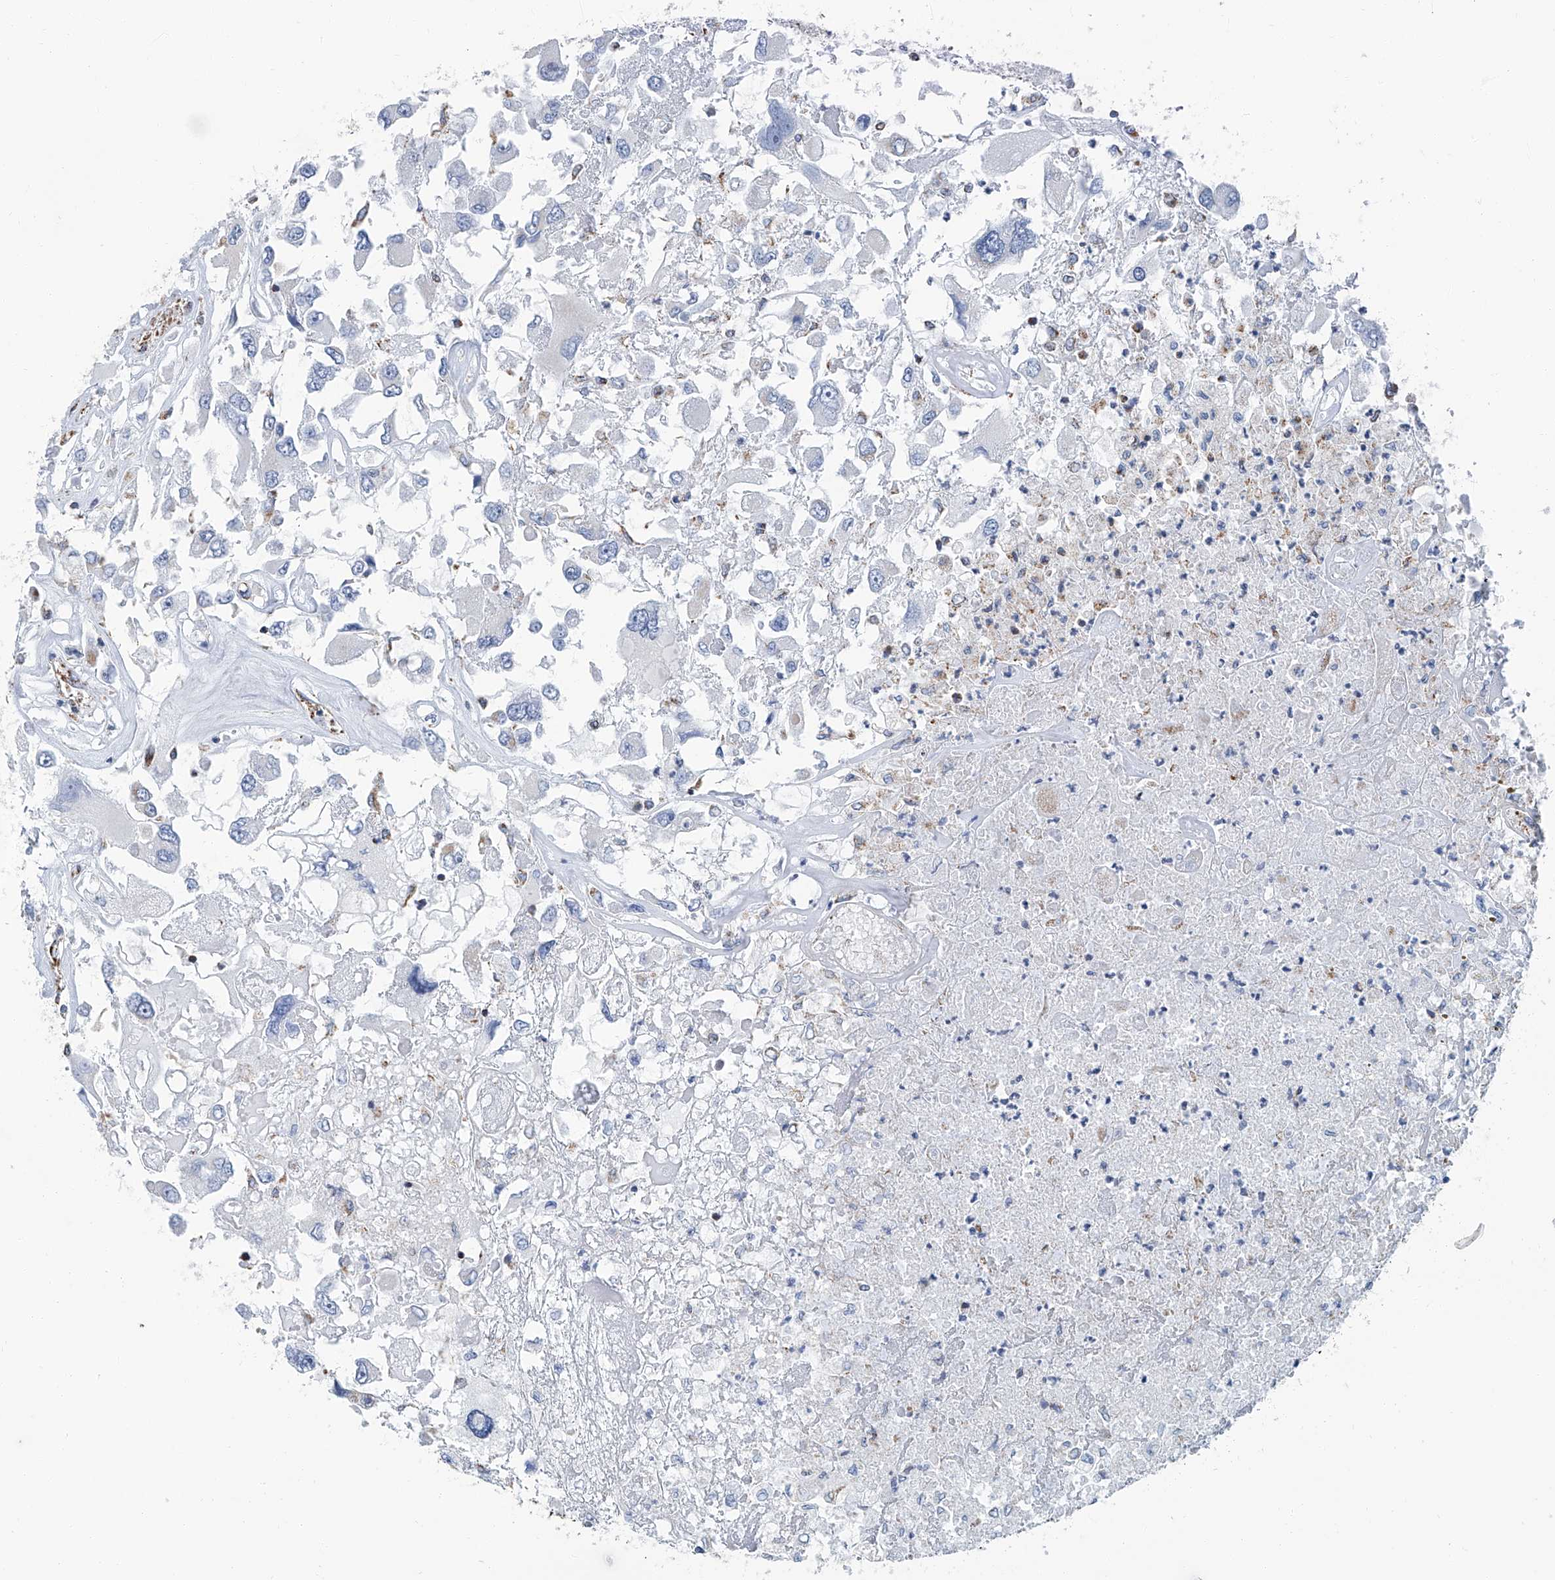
{"staining": {"intensity": "negative", "quantity": "none", "location": "none"}, "tissue": "renal cancer", "cell_type": "Tumor cells", "image_type": "cancer", "snomed": [{"axis": "morphology", "description": "Adenocarcinoma, NOS"}, {"axis": "topography", "description": "Kidney"}], "caption": "Human renal cancer (adenocarcinoma) stained for a protein using immunohistochemistry (IHC) demonstrates no staining in tumor cells.", "gene": "MT-ND1", "patient": {"sex": "female", "age": 52}}